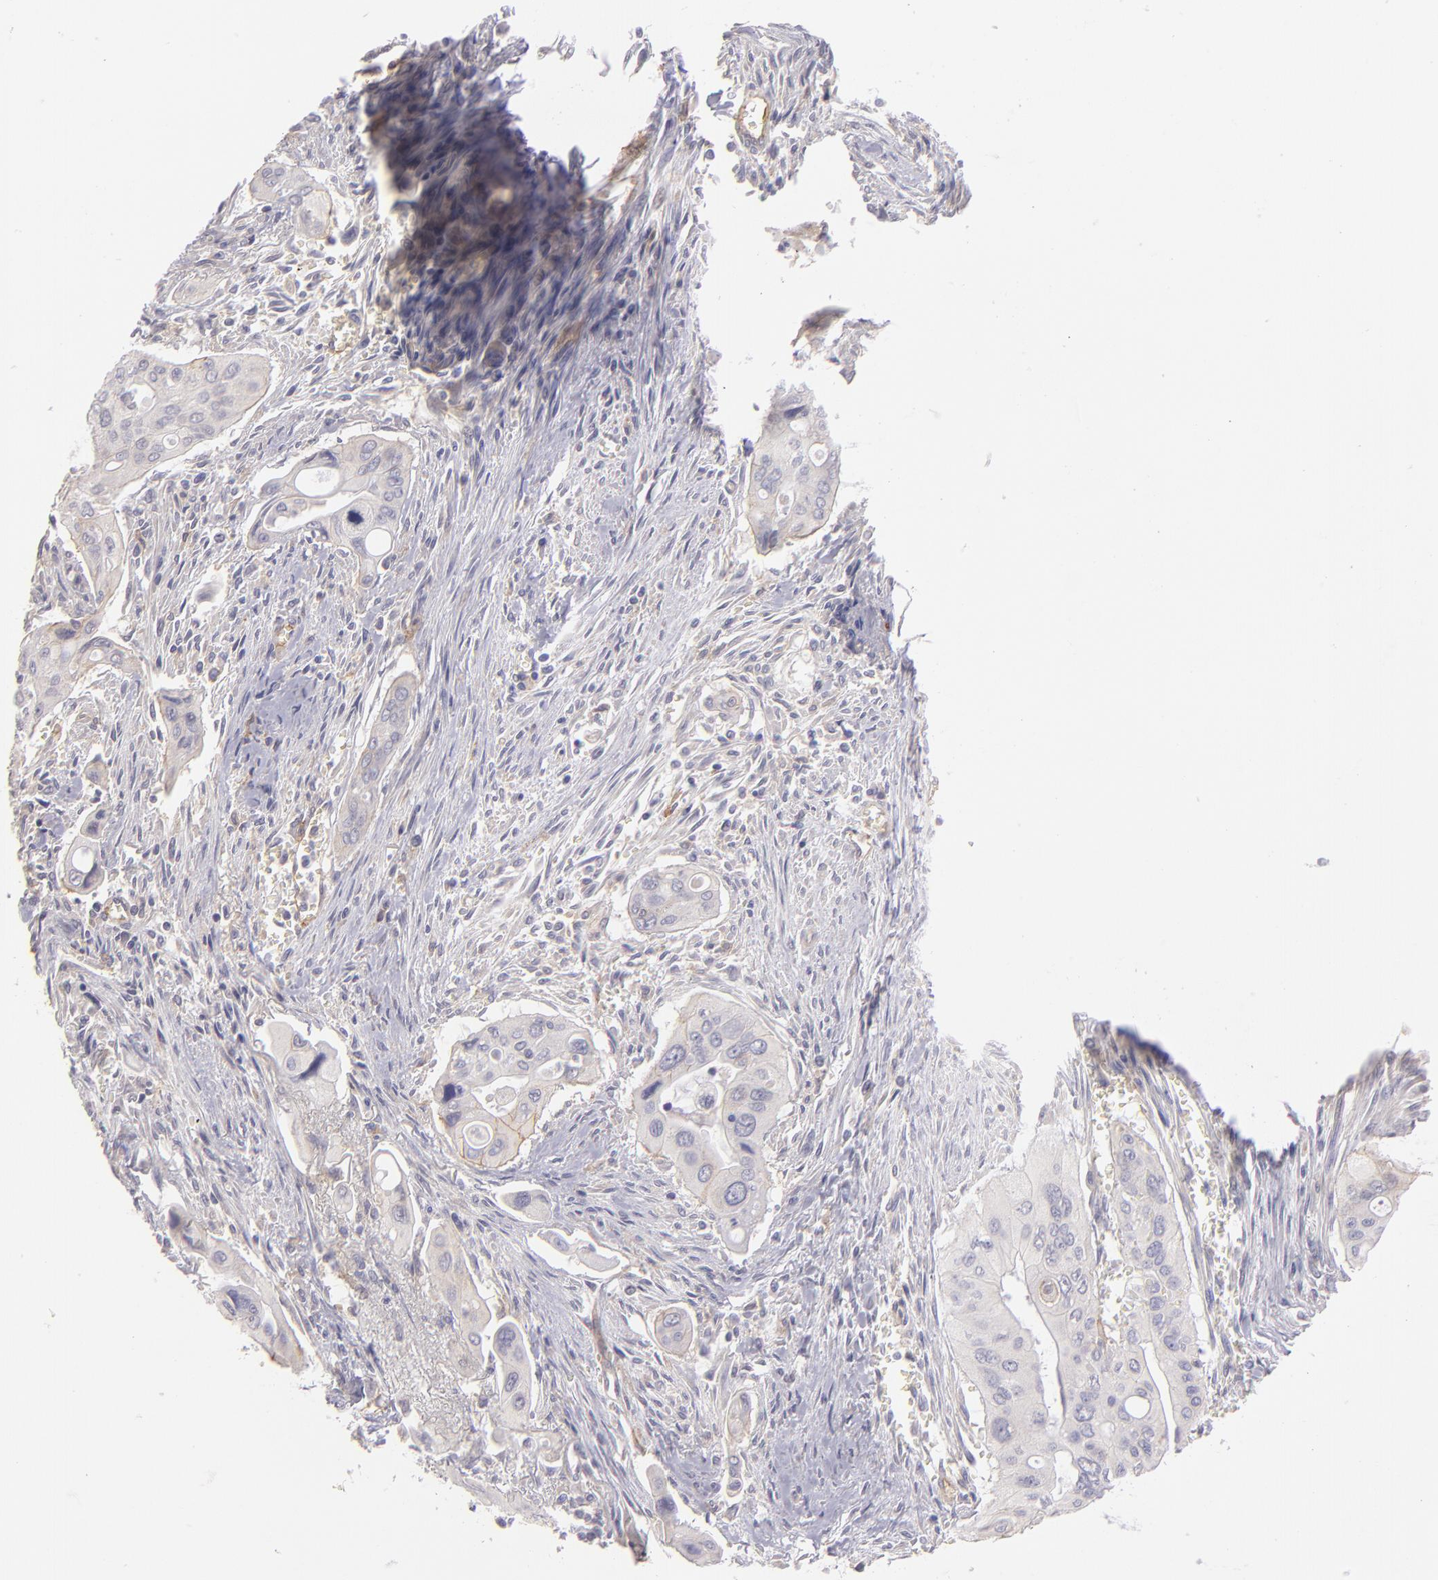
{"staining": {"intensity": "weak", "quantity": "<25%", "location": "cytoplasmic/membranous"}, "tissue": "pancreatic cancer", "cell_type": "Tumor cells", "image_type": "cancer", "snomed": [{"axis": "morphology", "description": "Adenocarcinoma, NOS"}, {"axis": "topography", "description": "Pancreas"}], "caption": "Tumor cells are negative for brown protein staining in pancreatic cancer (adenocarcinoma).", "gene": "THBD", "patient": {"sex": "male", "age": 77}}